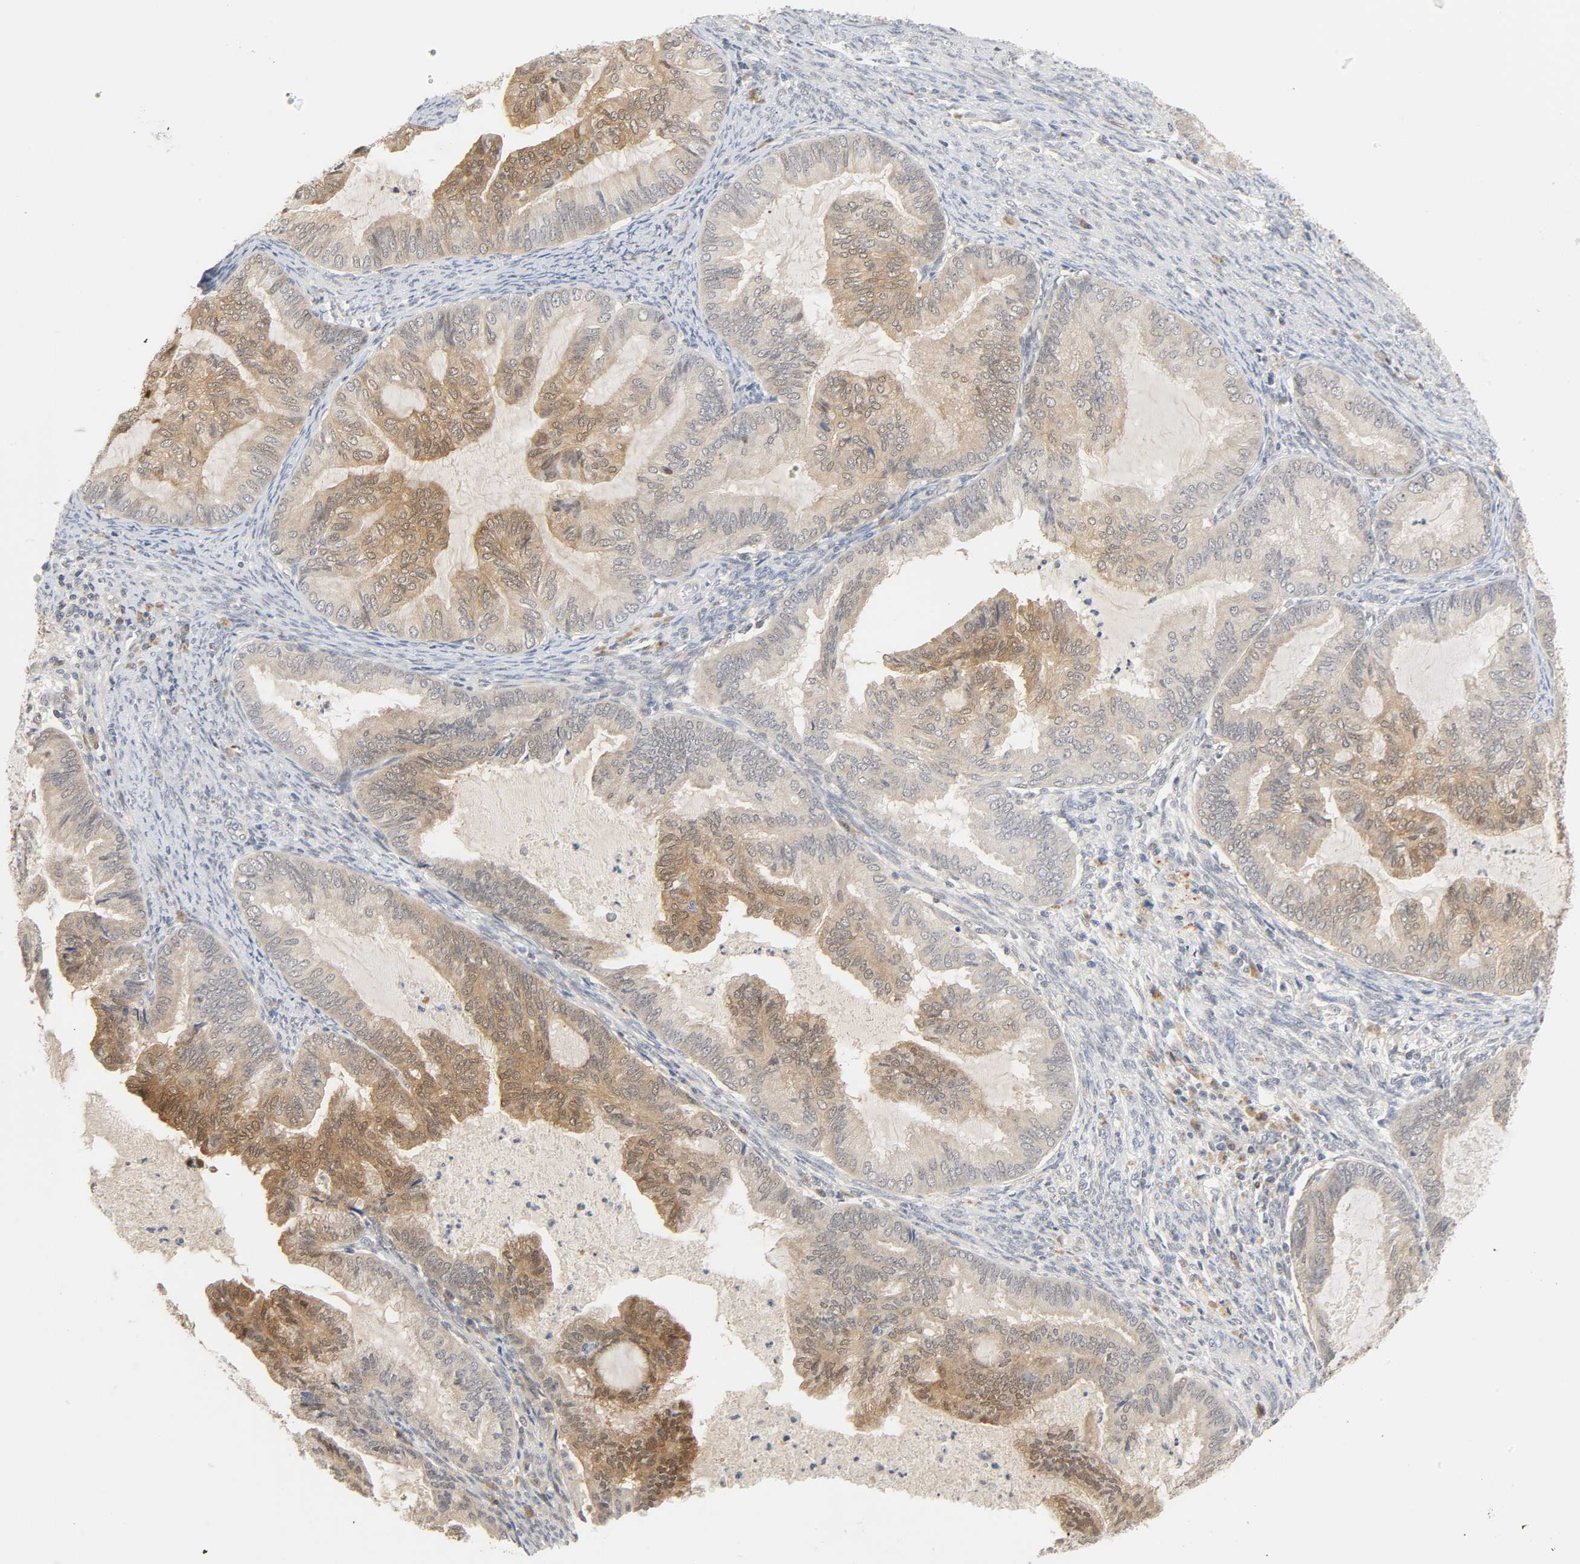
{"staining": {"intensity": "moderate", "quantity": ">75%", "location": "cytoplasmic/membranous"}, "tissue": "cervical cancer", "cell_type": "Tumor cells", "image_type": "cancer", "snomed": [{"axis": "morphology", "description": "Normal tissue, NOS"}, {"axis": "morphology", "description": "Adenocarcinoma, NOS"}, {"axis": "topography", "description": "Cervix"}, {"axis": "topography", "description": "Endometrium"}], "caption": "This histopathology image displays immunohistochemistry (IHC) staining of human cervical adenocarcinoma, with medium moderate cytoplasmic/membranous staining in approximately >75% of tumor cells.", "gene": "MIF", "patient": {"sex": "female", "age": 86}}